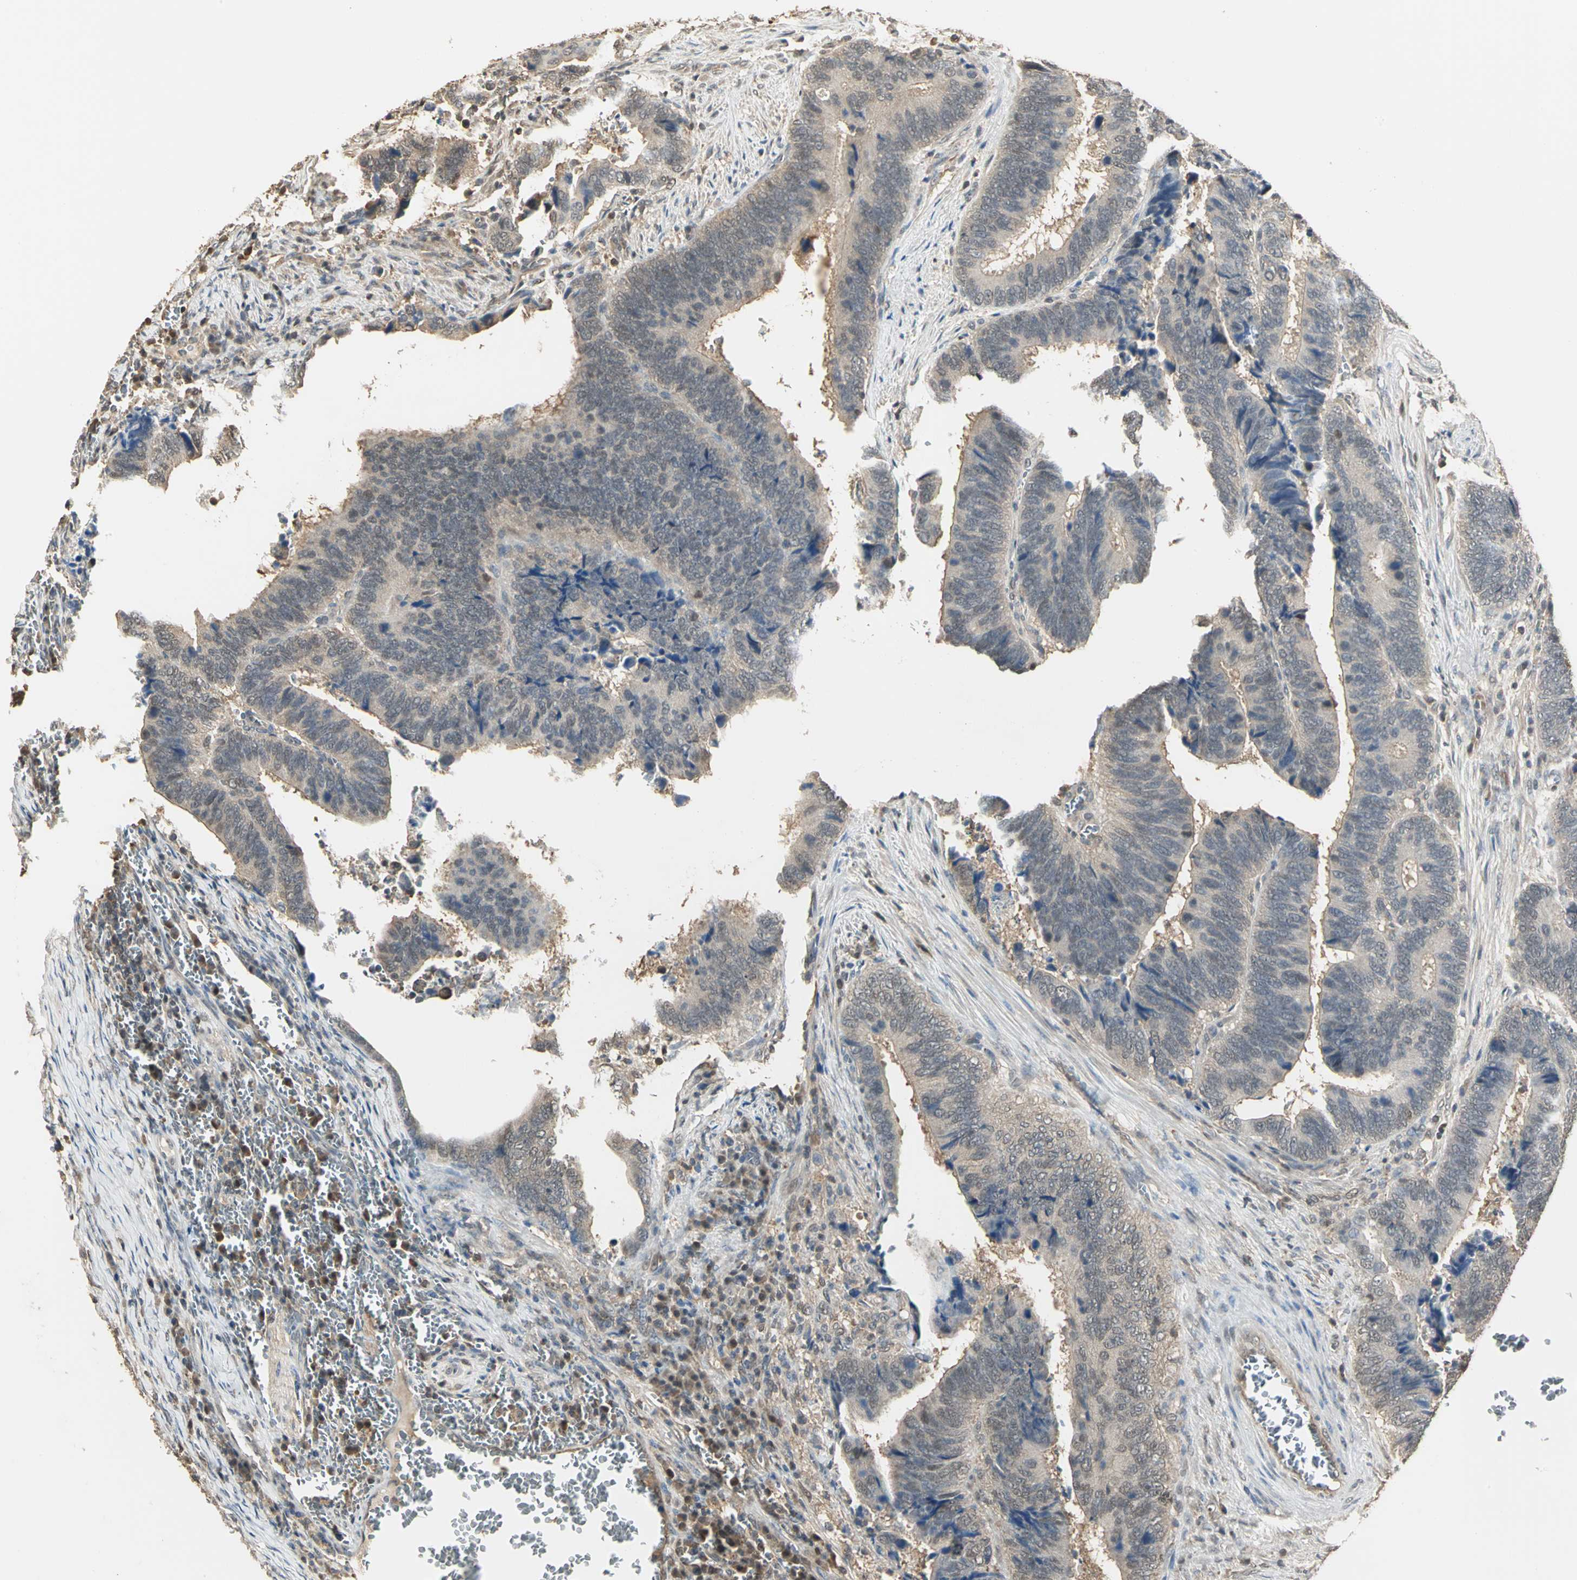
{"staining": {"intensity": "weak", "quantity": ">75%", "location": "cytoplasmic/membranous"}, "tissue": "colorectal cancer", "cell_type": "Tumor cells", "image_type": "cancer", "snomed": [{"axis": "morphology", "description": "Adenocarcinoma, NOS"}, {"axis": "topography", "description": "Colon"}], "caption": "Brown immunohistochemical staining in human colorectal cancer shows weak cytoplasmic/membranous positivity in about >75% of tumor cells.", "gene": "PARK7", "patient": {"sex": "male", "age": 72}}